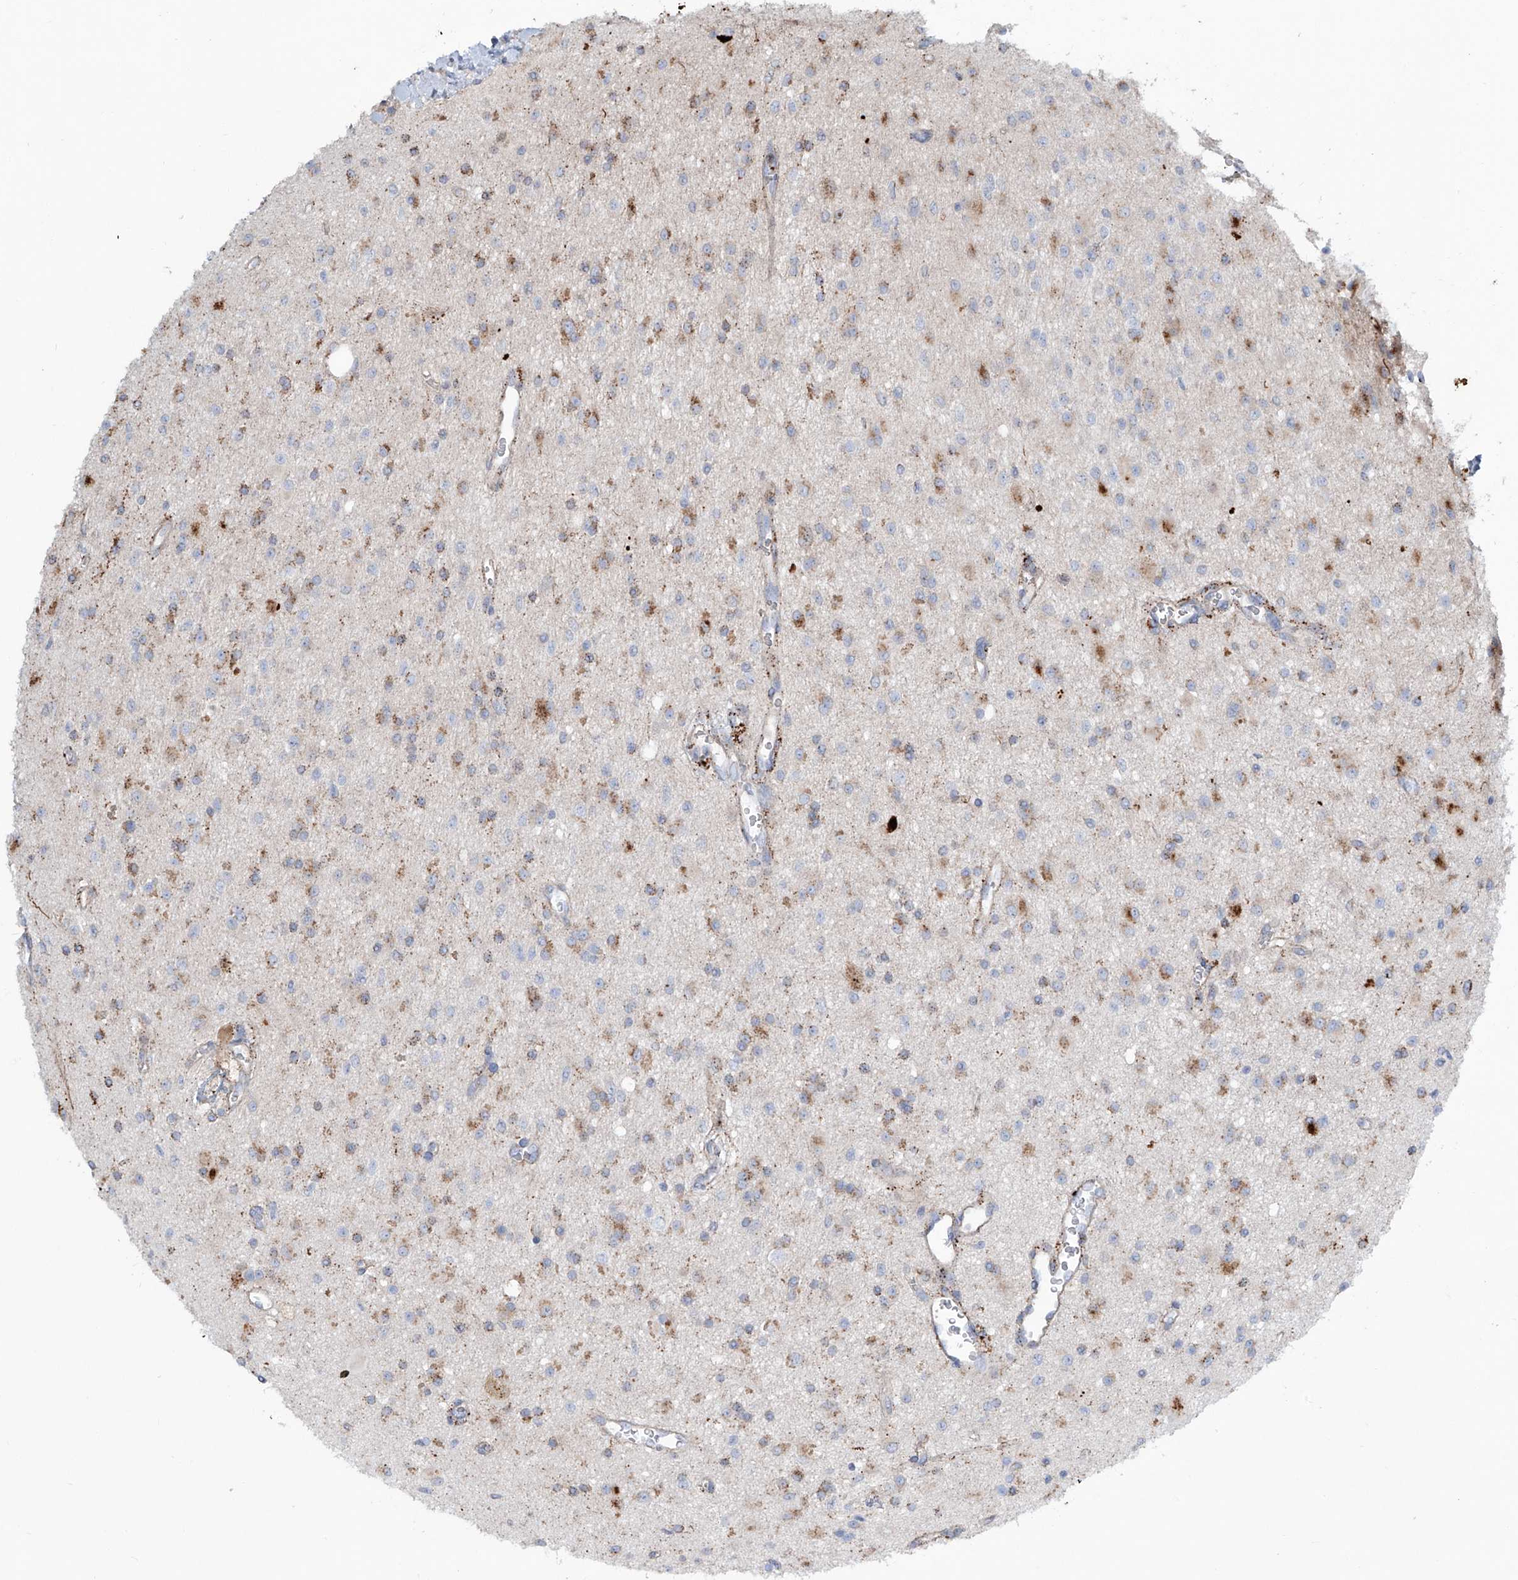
{"staining": {"intensity": "moderate", "quantity": "25%-75%", "location": "cytoplasmic/membranous"}, "tissue": "glioma", "cell_type": "Tumor cells", "image_type": "cancer", "snomed": [{"axis": "morphology", "description": "Glioma, malignant, High grade"}, {"axis": "topography", "description": "Brain"}], "caption": "Immunohistochemistry photomicrograph of neoplastic tissue: human high-grade glioma (malignant) stained using immunohistochemistry (IHC) demonstrates medium levels of moderate protein expression localized specifically in the cytoplasmic/membranous of tumor cells, appearing as a cytoplasmic/membranous brown color.", "gene": "CDH5", "patient": {"sex": "male", "age": 34}}